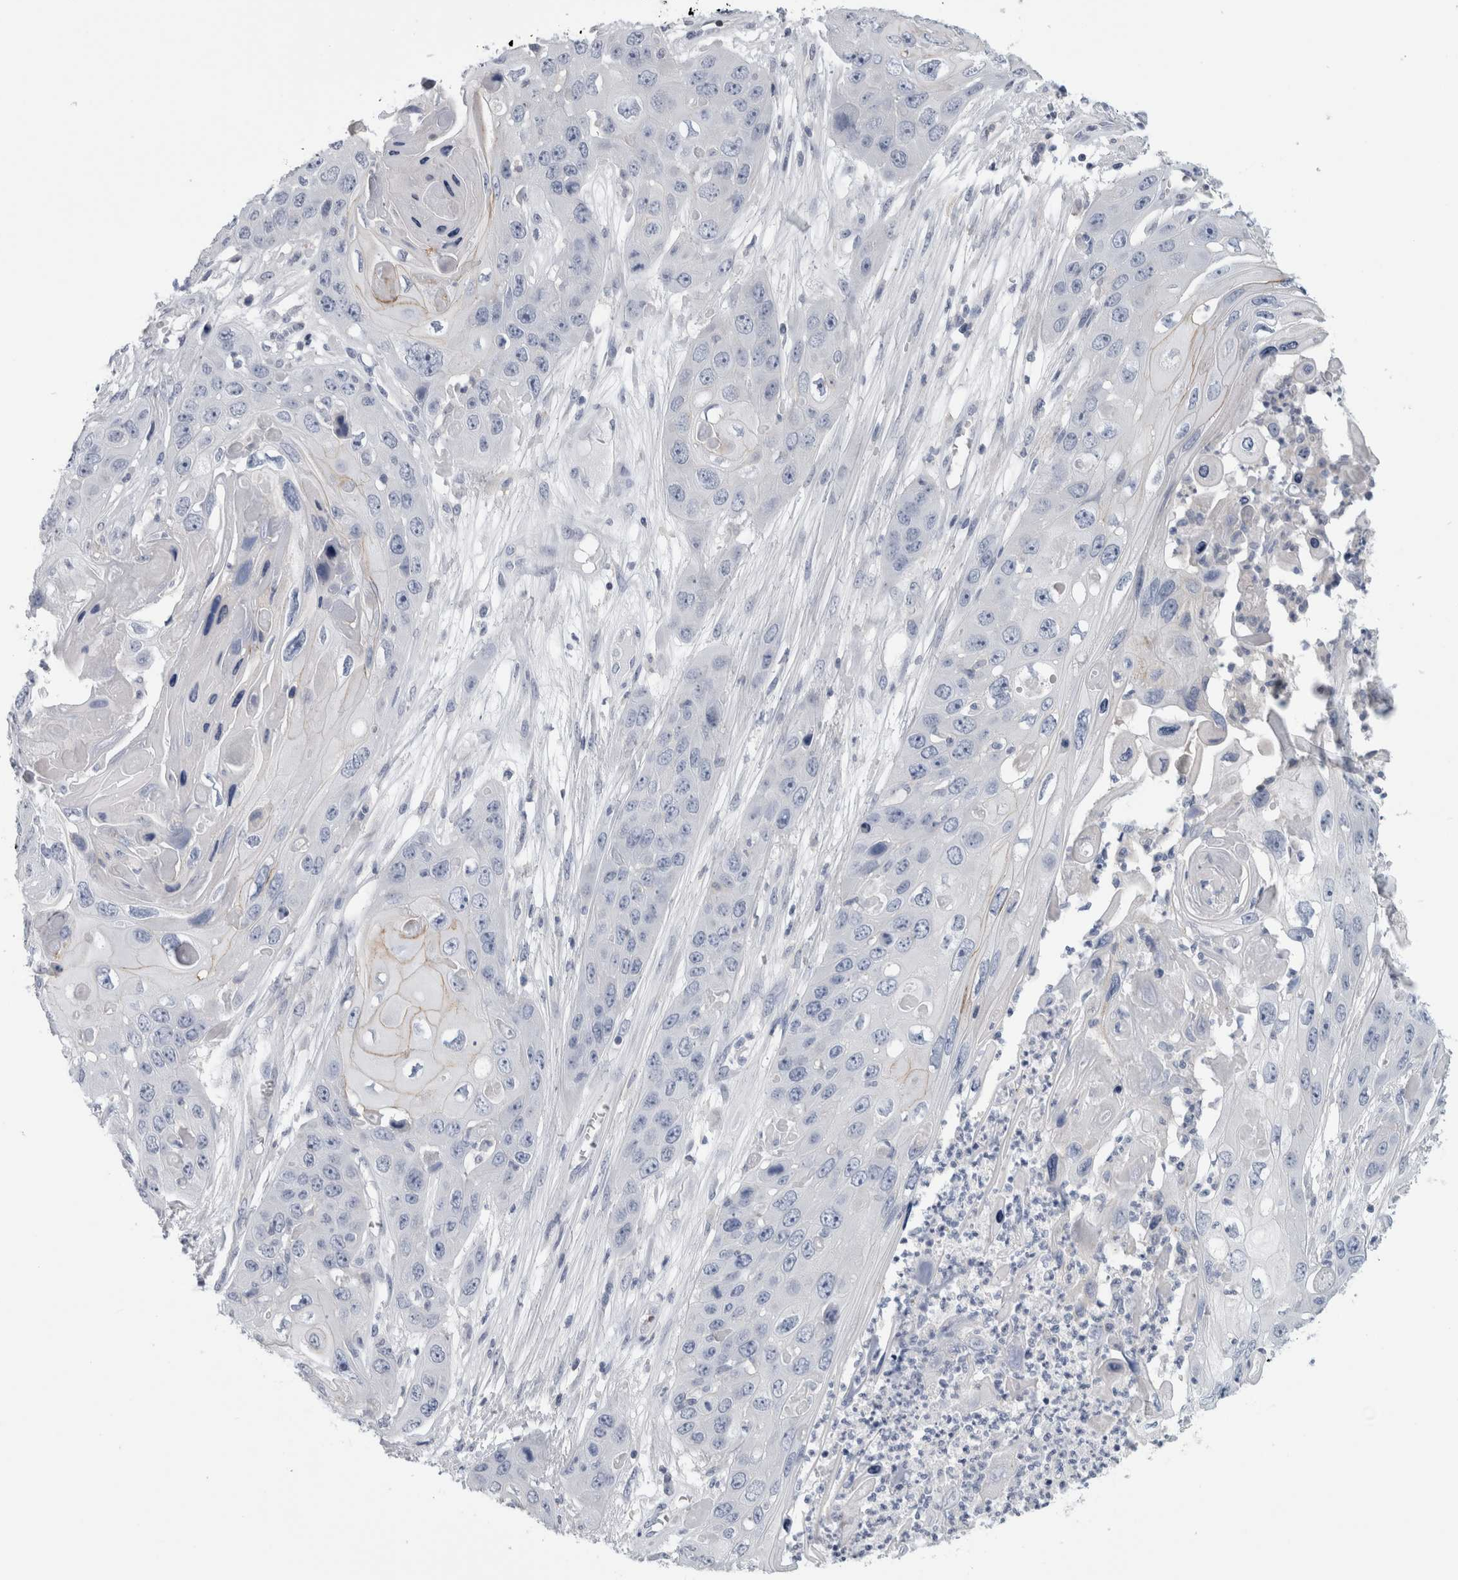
{"staining": {"intensity": "negative", "quantity": "none", "location": "none"}, "tissue": "skin cancer", "cell_type": "Tumor cells", "image_type": "cancer", "snomed": [{"axis": "morphology", "description": "Squamous cell carcinoma, NOS"}, {"axis": "topography", "description": "Skin"}], "caption": "Skin squamous cell carcinoma was stained to show a protein in brown. There is no significant staining in tumor cells. (Brightfield microscopy of DAB (3,3'-diaminobenzidine) IHC at high magnification).", "gene": "ANKFY1", "patient": {"sex": "male", "age": 55}}